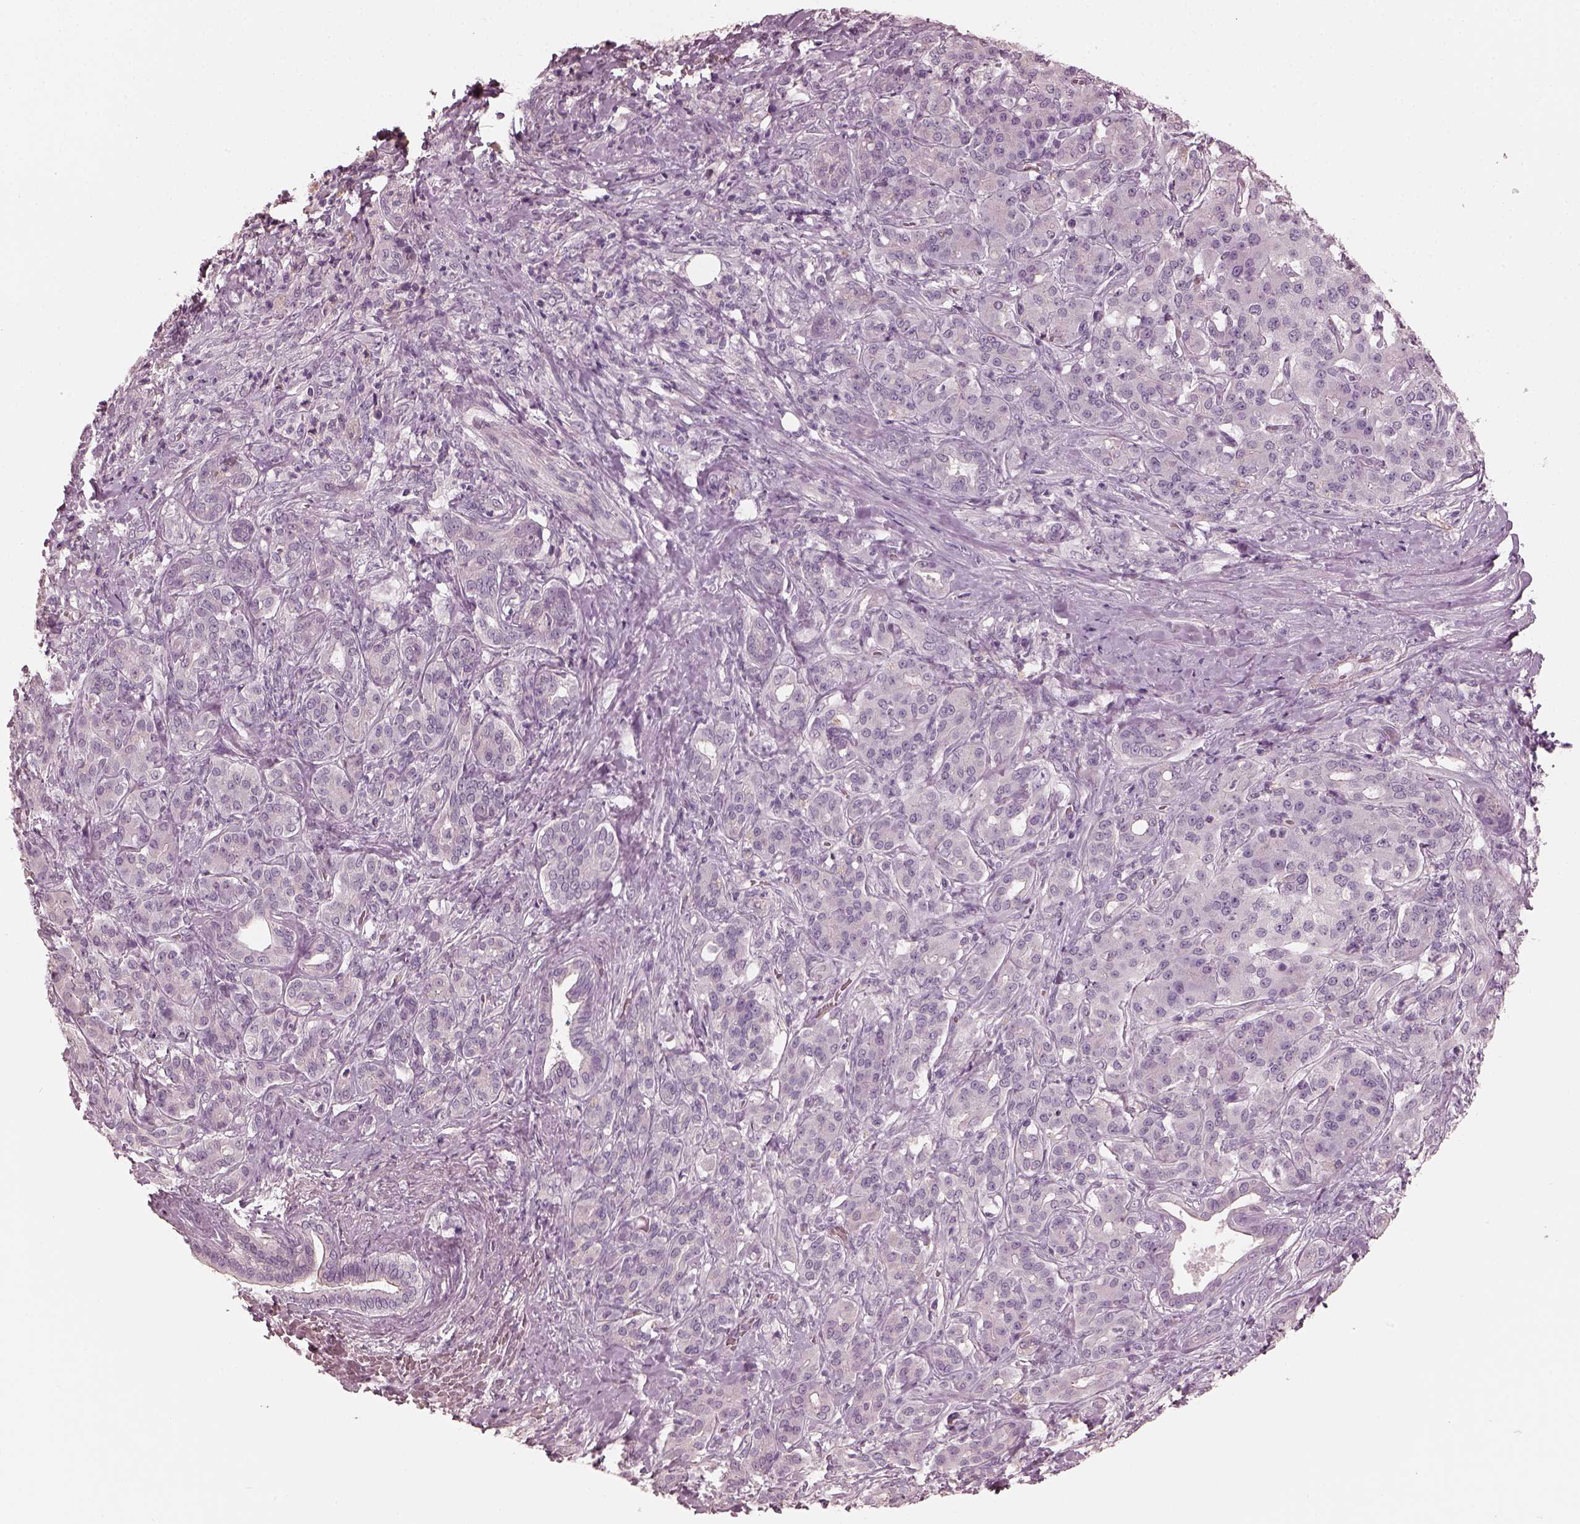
{"staining": {"intensity": "negative", "quantity": "none", "location": "none"}, "tissue": "pancreatic cancer", "cell_type": "Tumor cells", "image_type": "cancer", "snomed": [{"axis": "morphology", "description": "Normal tissue, NOS"}, {"axis": "morphology", "description": "Inflammation, NOS"}, {"axis": "morphology", "description": "Adenocarcinoma, NOS"}, {"axis": "topography", "description": "Pancreas"}], "caption": "A histopathology image of pancreatic cancer stained for a protein reveals no brown staining in tumor cells.", "gene": "OPTC", "patient": {"sex": "male", "age": 57}}